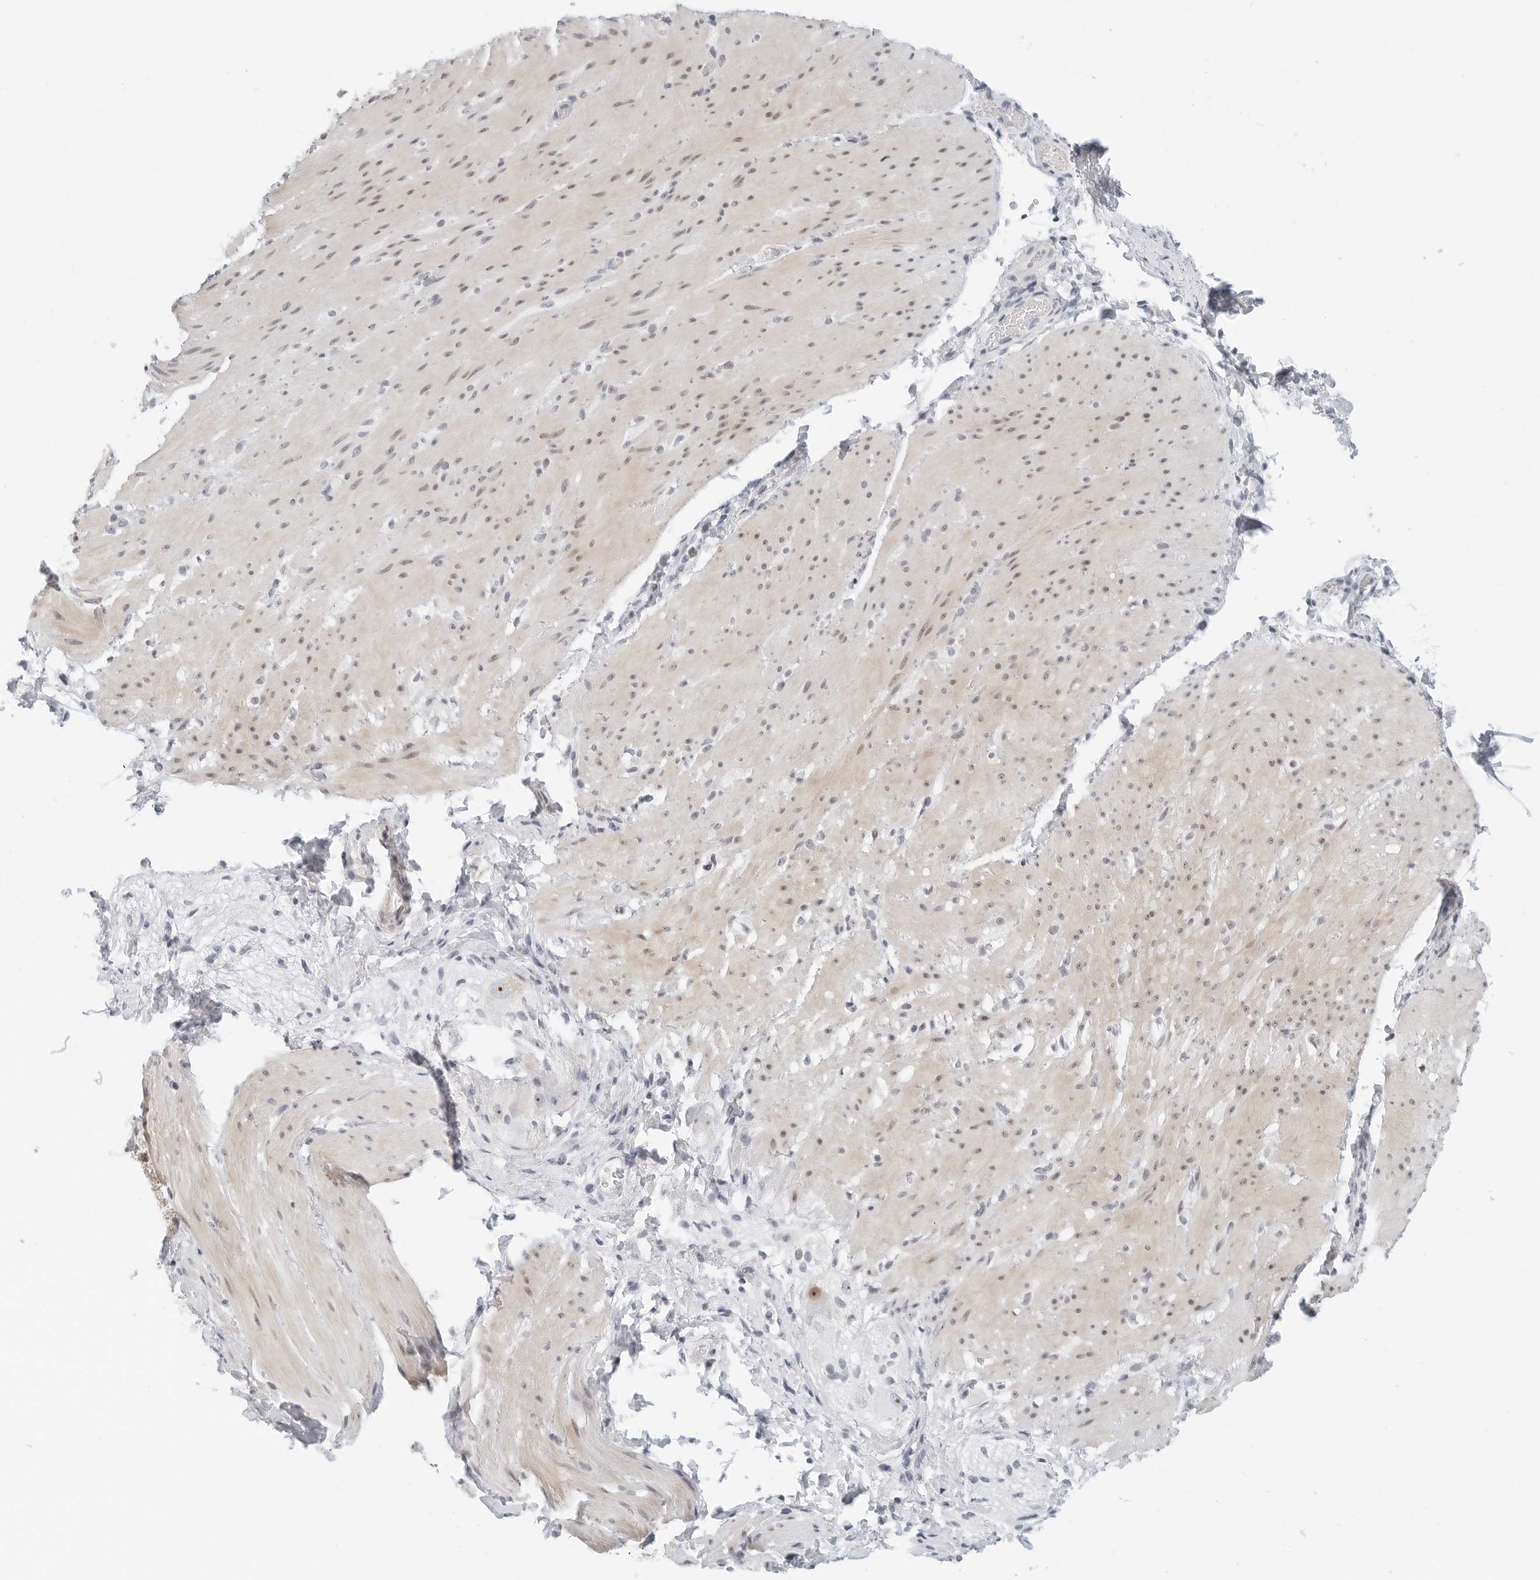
{"staining": {"intensity": "weak", "quantity": "25%-75%", "location": "cytoplasmic/membranous,nuclear"}, "tissue": "smooth muscle", "cell_type": "Smooth muscle cells", "image_type": "normal", "snomed": [{"axis": "morphology", "description": "Normal tissue, NOS"}, {"axis": "topography", "description": "Smooth muscle"}, {"axis": "topography", "description": "Small intestine"}], "caption": "Weak cytoplasmic/membranous,nuclear protein staining is appreciated in approximately 25%-75% of smooth muscle cells in smooth muscle.", "gene": "NTMT2", "patient": {"sex": "female", "age": 84}}